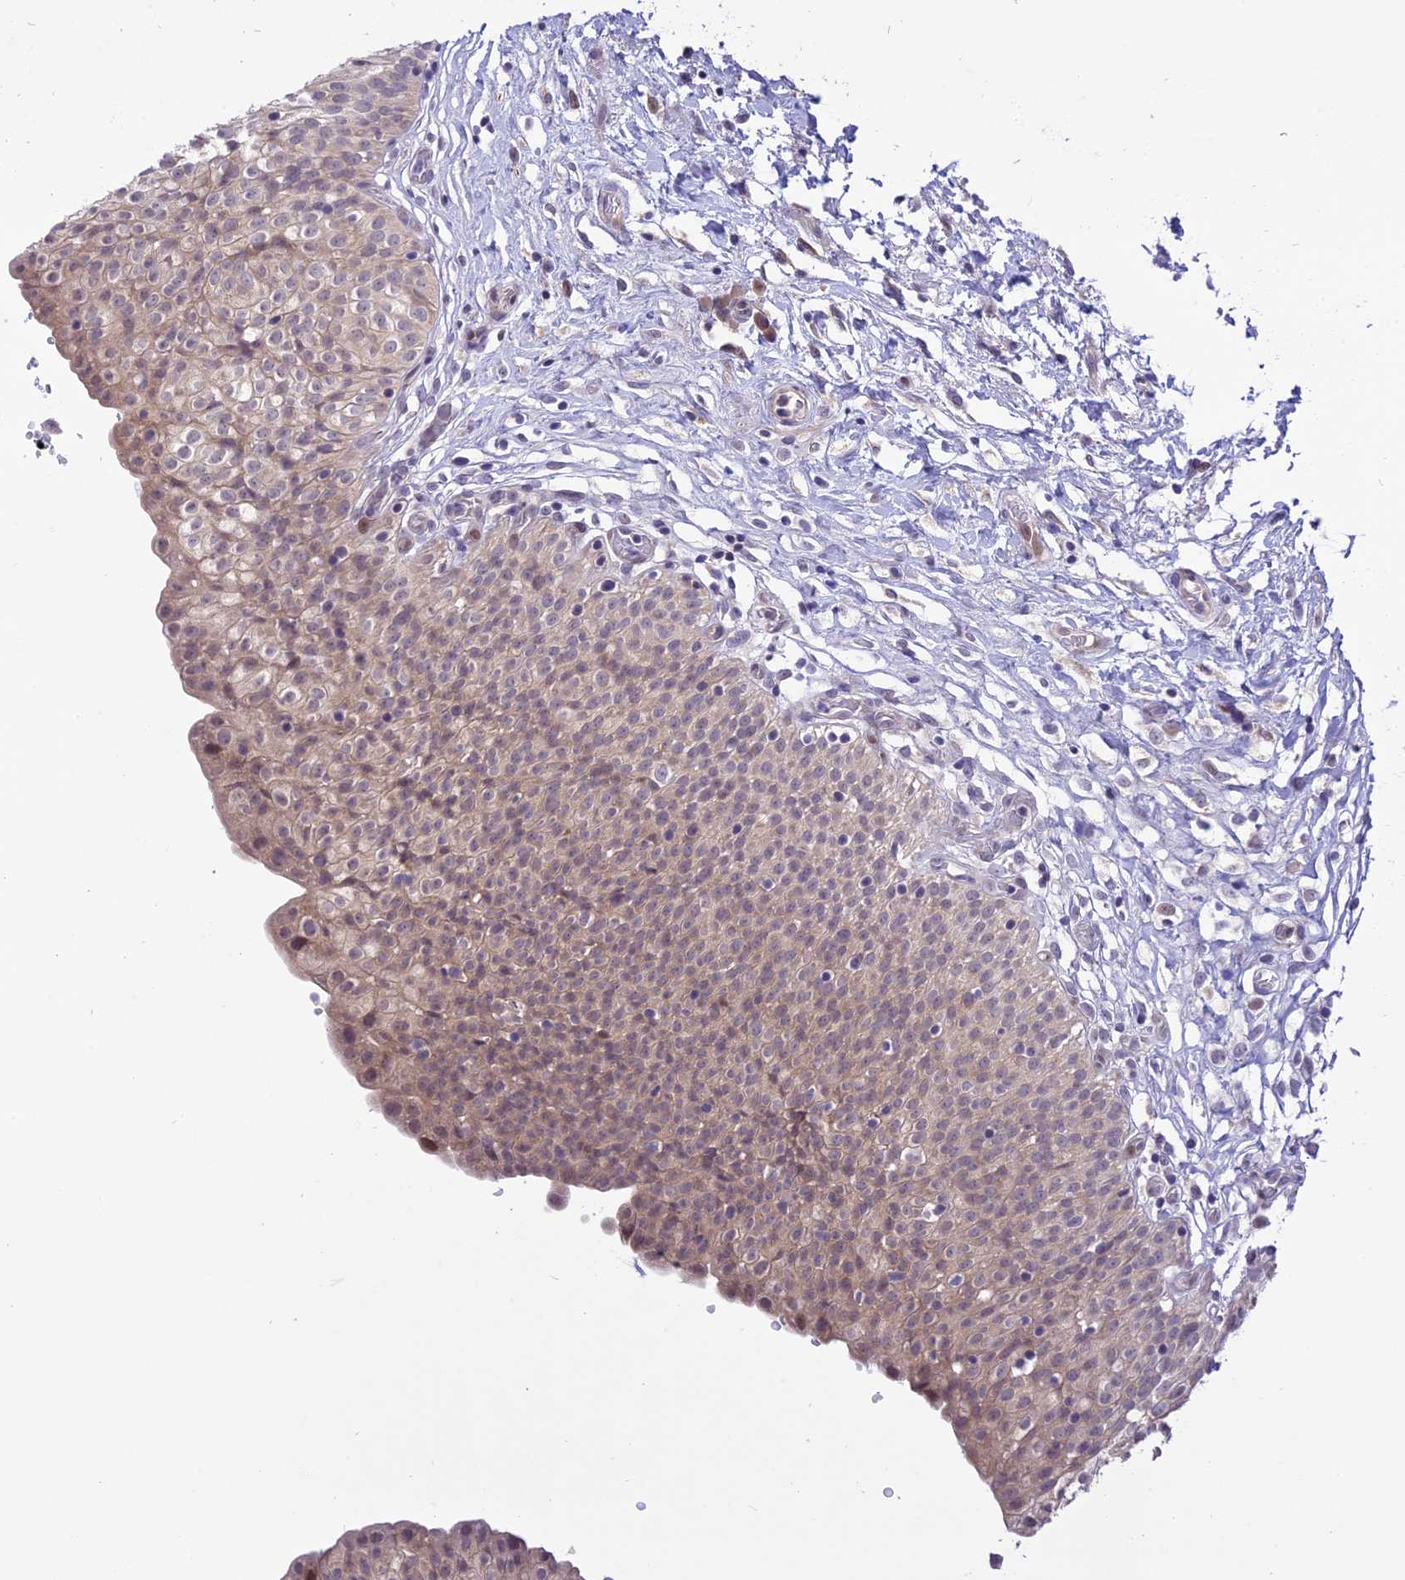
{"staining": {"intensity": "moderate", "quantity": ">75%", "location": "cytoplasmic/membranous"}, "tissue": "urinary bladder", "cell_type": "Urothelial cells", "image_type": "normal", "snomed": [{"axis": "morphology", "description": "Normal tissue, NOS"}, {"axis": "topography", "description": "Urinary bladder"}], "caption": "This image shows normal urinary bladder stained with IHC to label a protein in brown. The cytoplasmic/membranous of urothelial cells show moderate positivity for the protein. Nuclei are counter-stained blue.", "gene": "ZNF837", "patient": {"sex": "male", "age": 55}}